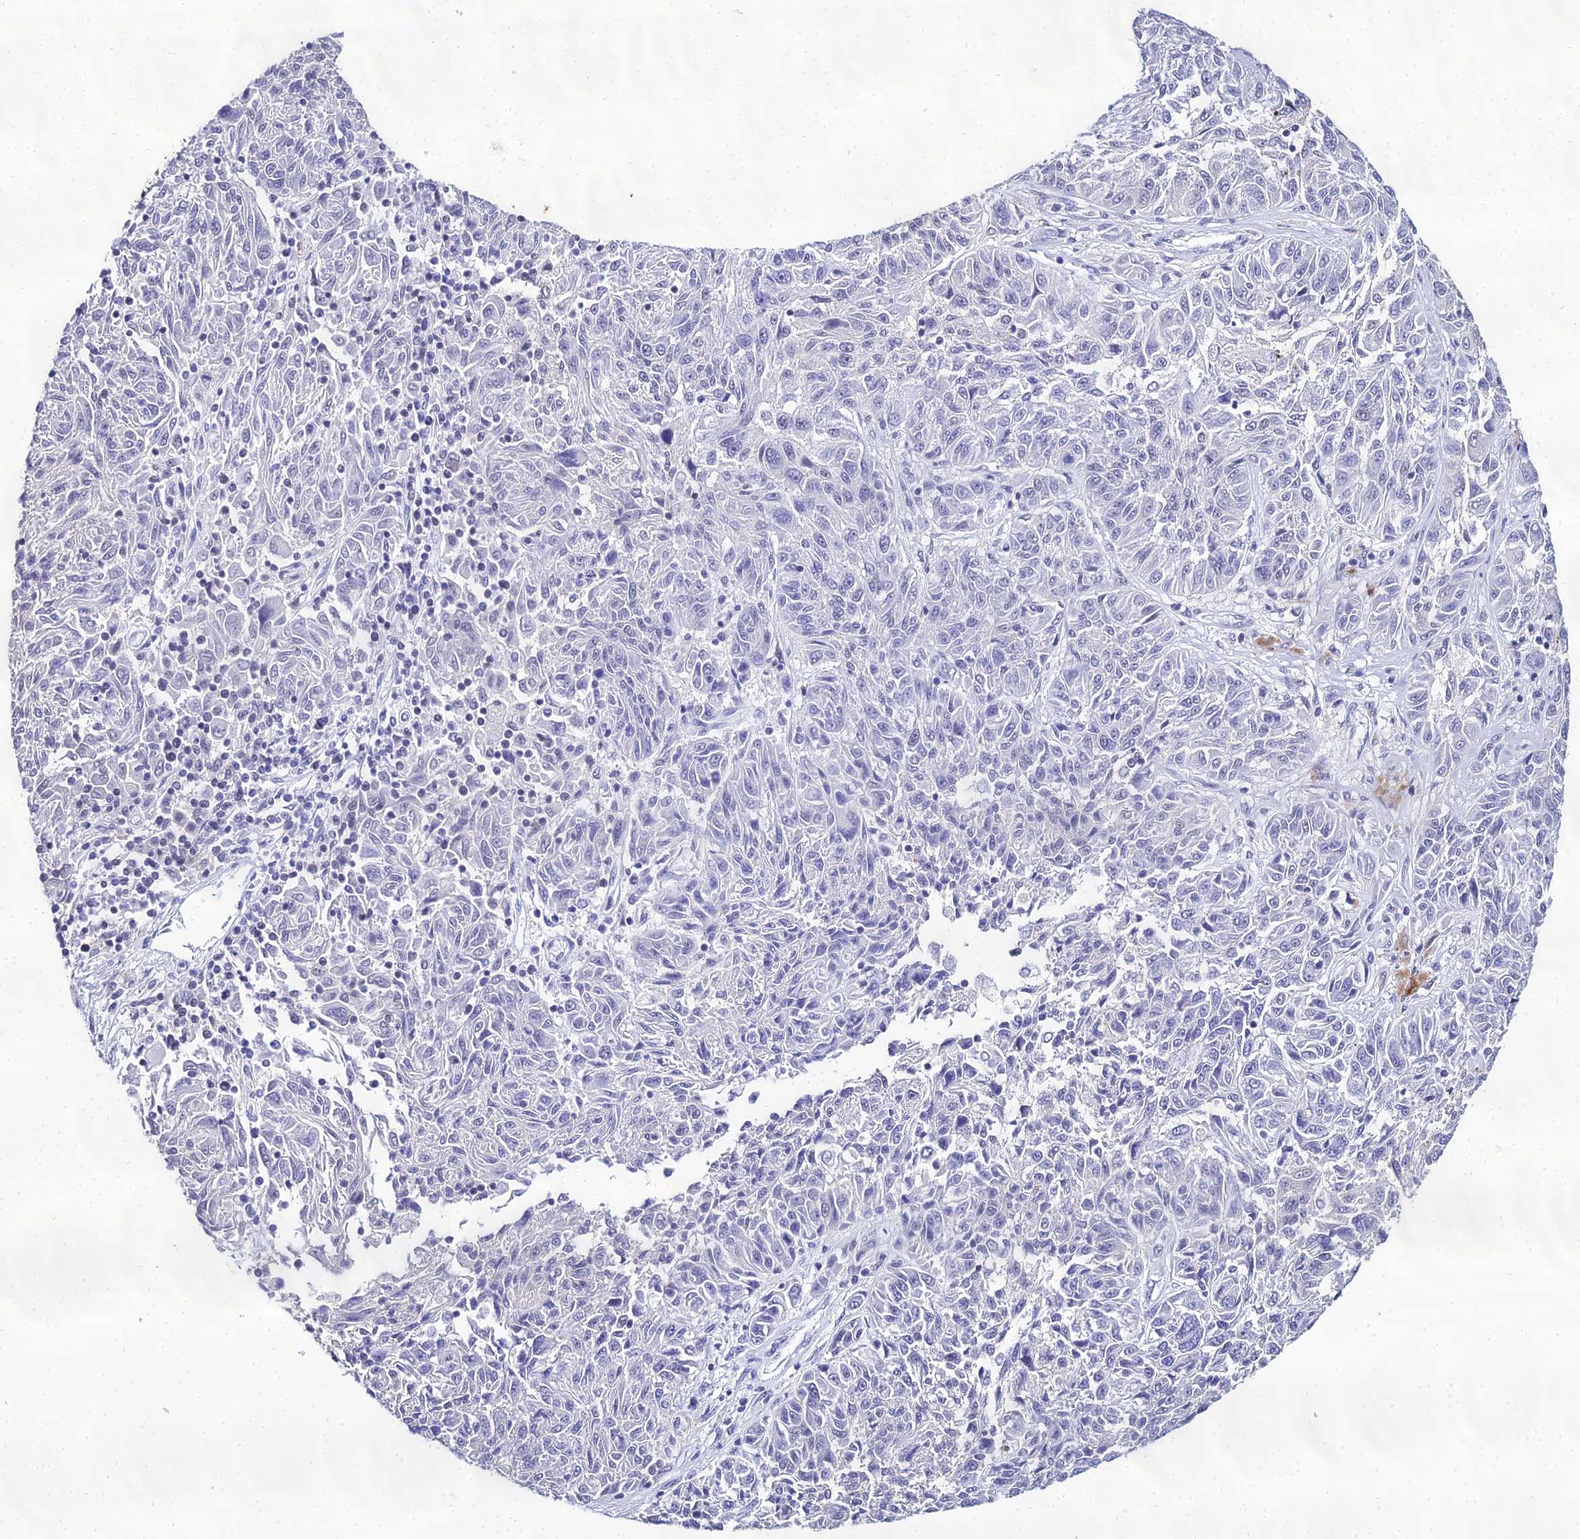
{"staining": {"intensity": "negative", "quantity": "none", "location": "none"}, "tissue": "melanoma", "cell_type": "Tumor cells", "image_type": "cancer", "snomed": [{"axis": "morphology", "description": "Malignant melanoma, NOS"}, {"axis": "topography", "description": "Skin"}], "caption": "An immunohistochemistry photomicrograph of malignant melanoma is shown. There is no staining in tumor cells of malignant melanoma.", "gene": "PPP4R2", "patient": {"sex": "male", "age": 53}}